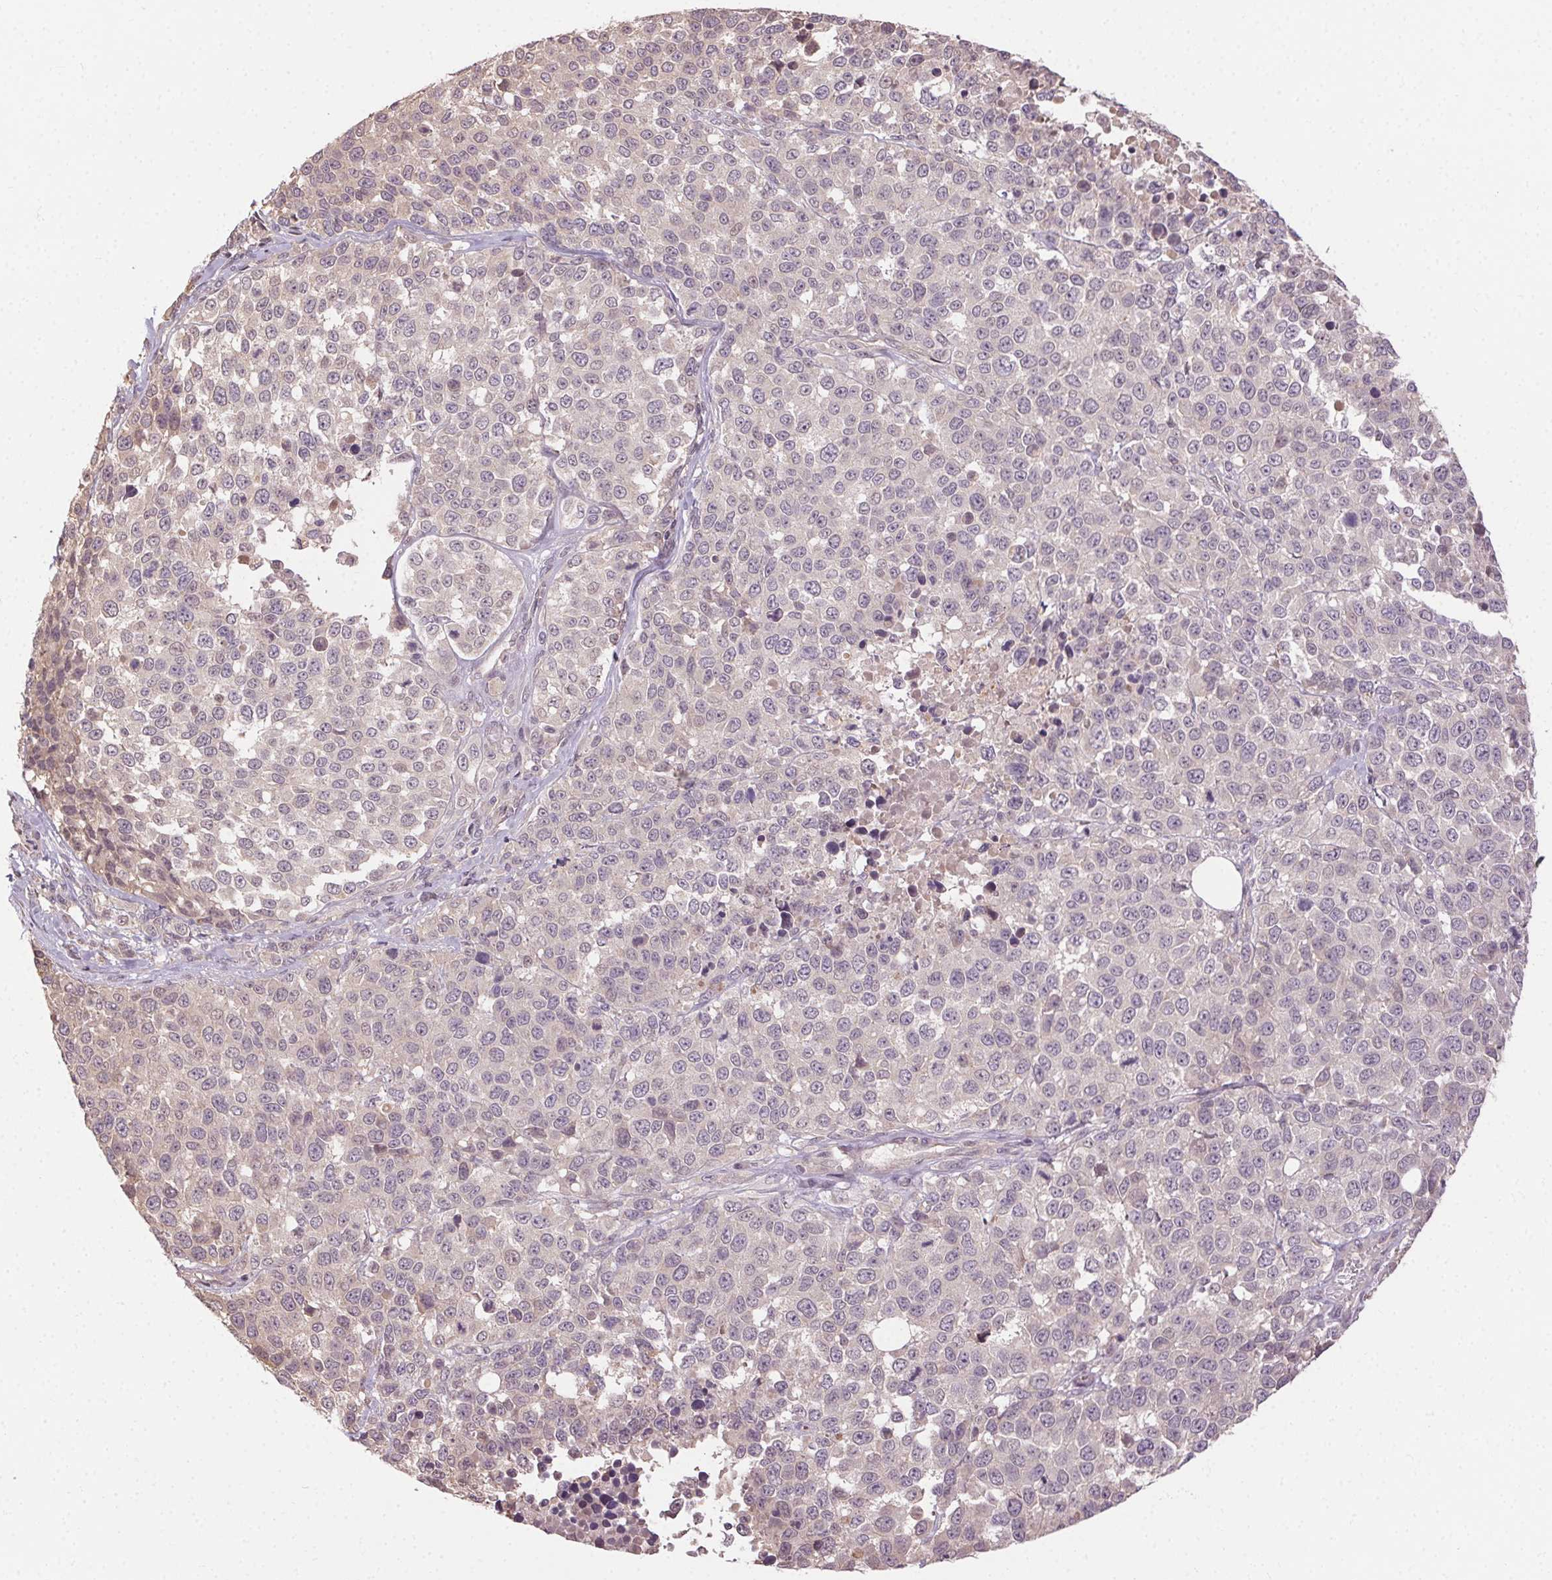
{"staining": {"intensity": "negative", "quantity": "none", "location": "none"}, "tissue": "melanoma", "cell_type": "Tumor cells", "image_type": "cancer", "snomed": [{"axis": "morphology", "description": "Malignant melanoma, Metastatic site"}, {"axis": "topography", "description": "Skin"}], "caption": "Melanoma stained for a protein using IHC reveals no positivity tumor cells.", "gene": "ATP1B3", "patient": {"sex": "male", "age": 84}}